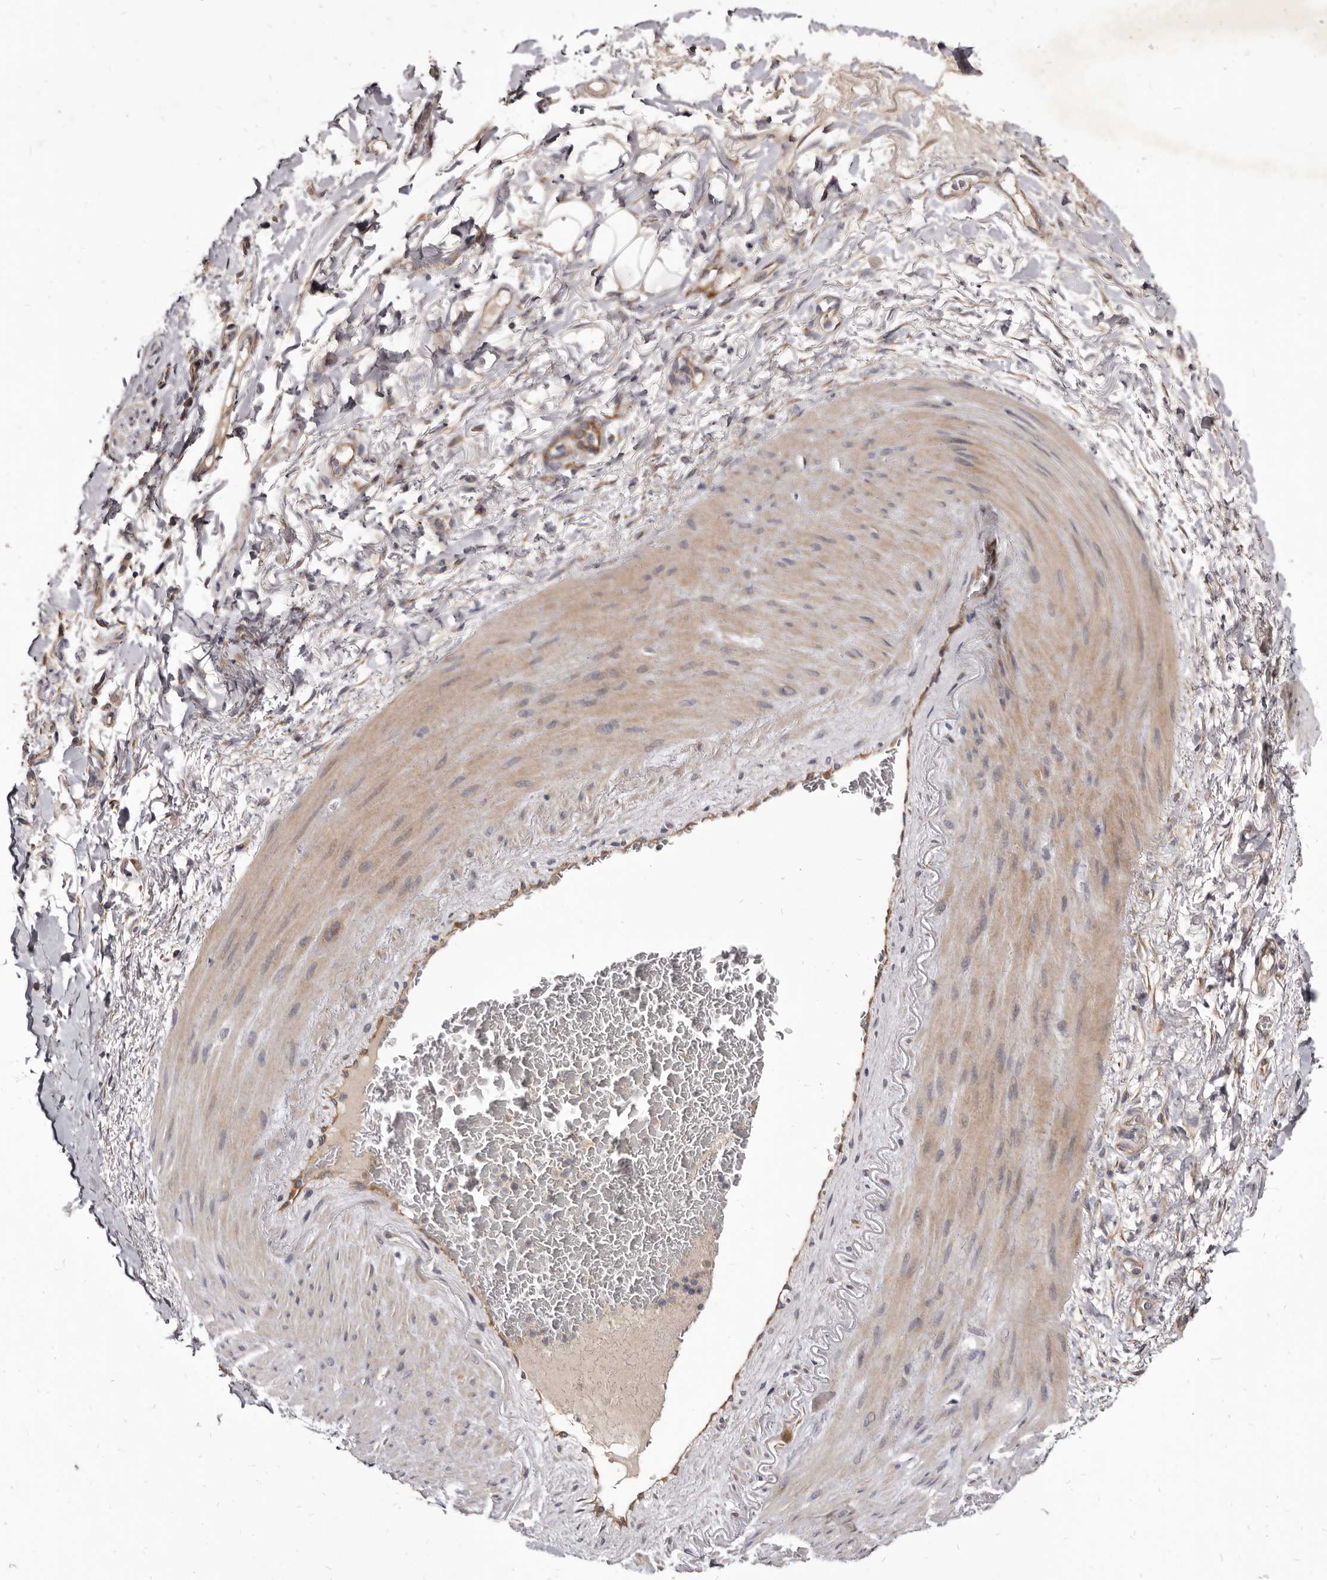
{"staining": {"intensity": "negative", "quantity": "none", "location": "none"}, "tissue": "adipose tissue", "cell_type": "Adipocytes", "image_type": "normal", "snomed": [{"axis": "morphology", "description": "Normal tissue, NOS"}, {"axis": "morphology", "description": "Adenocarcinoma, NOS"}, {"axis": "topography", "description": "Esophagus"}], "caption": "The histopathology image shows no staining of adipocytes in normal adipose tissue.", "gene": "FAS", "patient": {"sex": "male", "age": 62}}